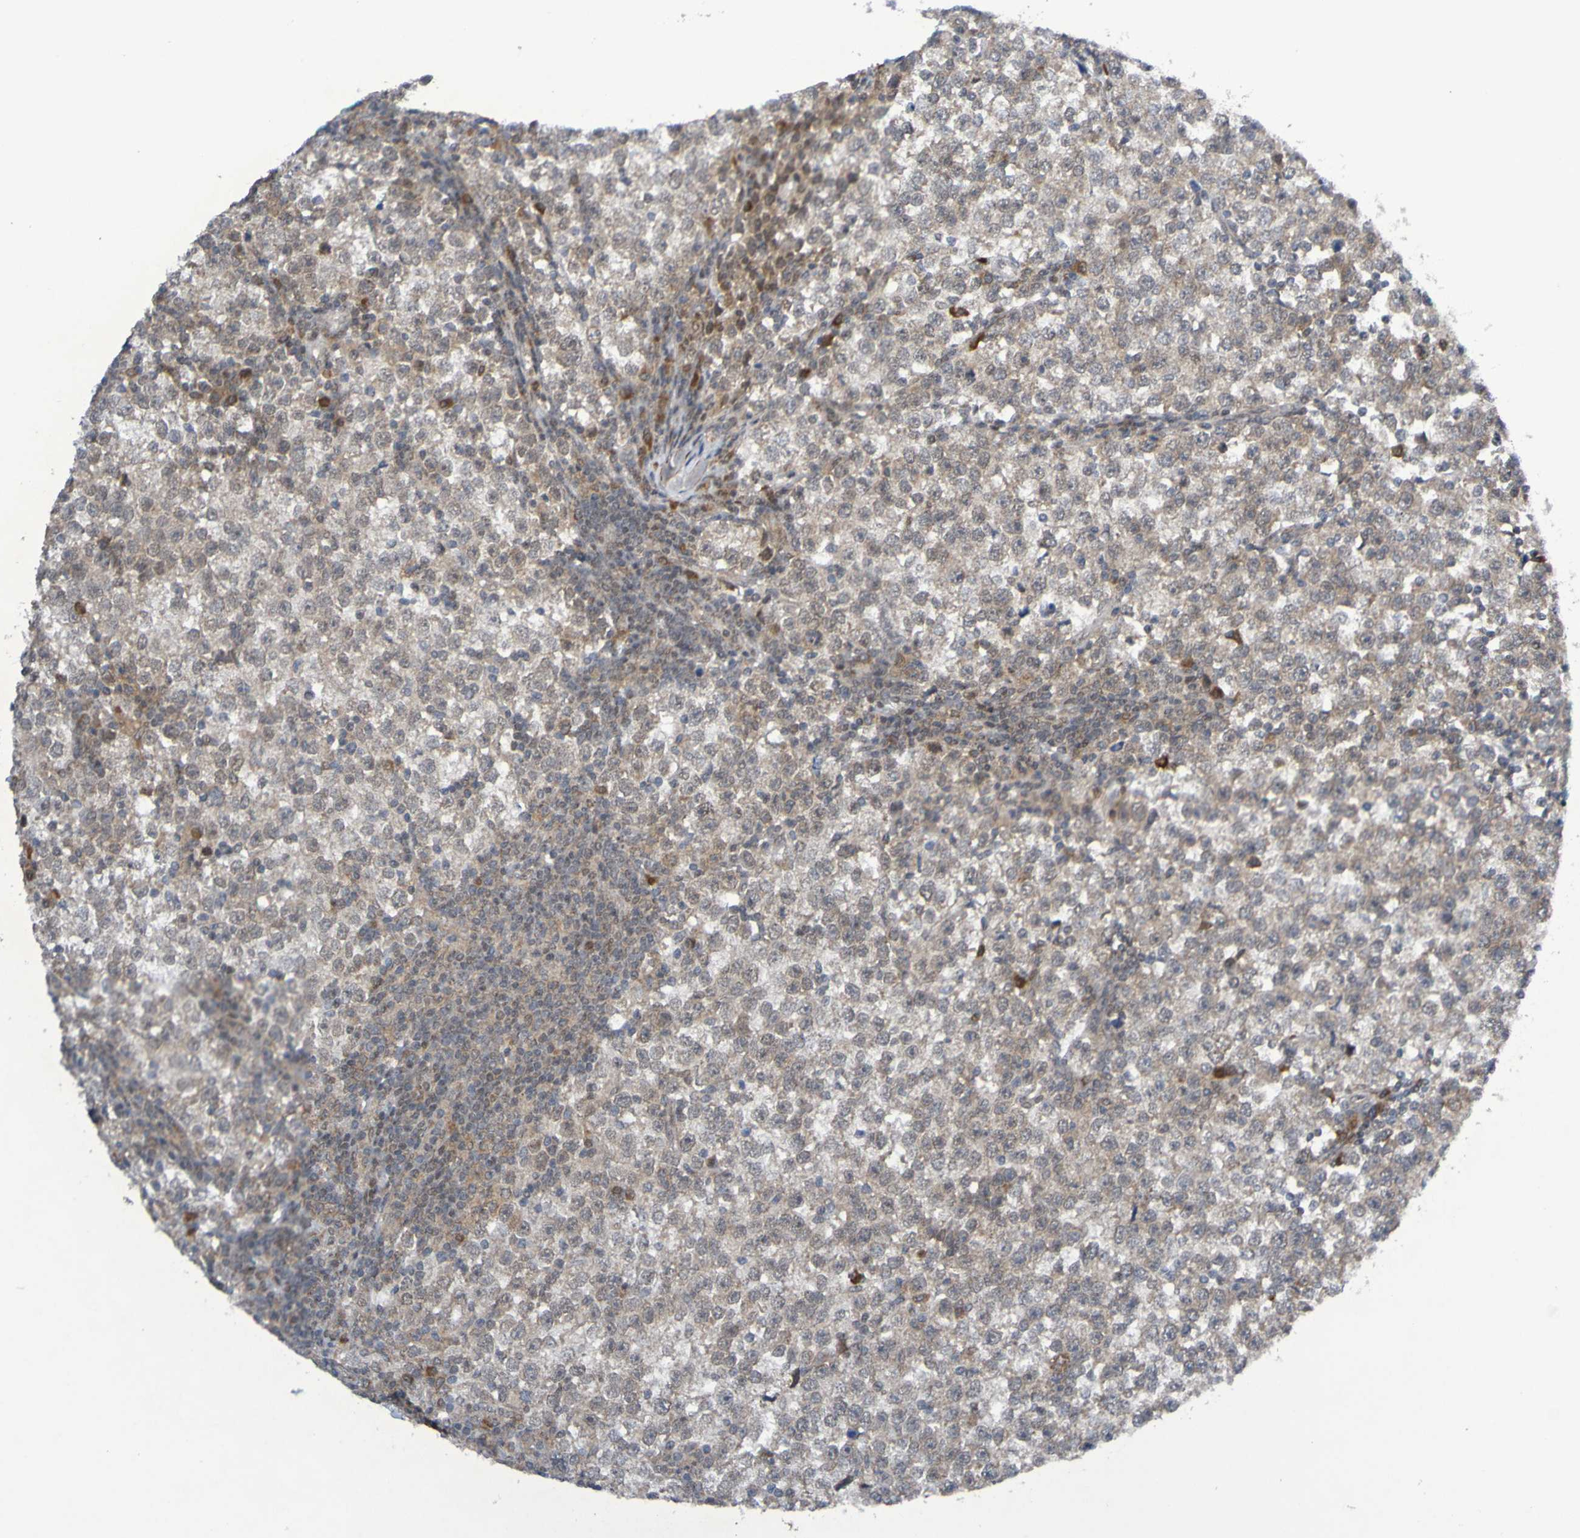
{"staining": {"intensity": "negative", "quantity": "none", "location": "none"}, "tissue": "testis cancer", "cell_type": "Tumor cells", "image_type": "cancer", "snomed": [{"axis": "morphology", "description": "Seminoma, NOS"}, {"axis": "topography", "description": "Testis"}], "caption": "Testis cancer (seminoma) stained for a protein using immunohistochemistry displays no staining tumor cells.", "gene": "ITLN1", "patient": {"sex": "male", "age": 43}}